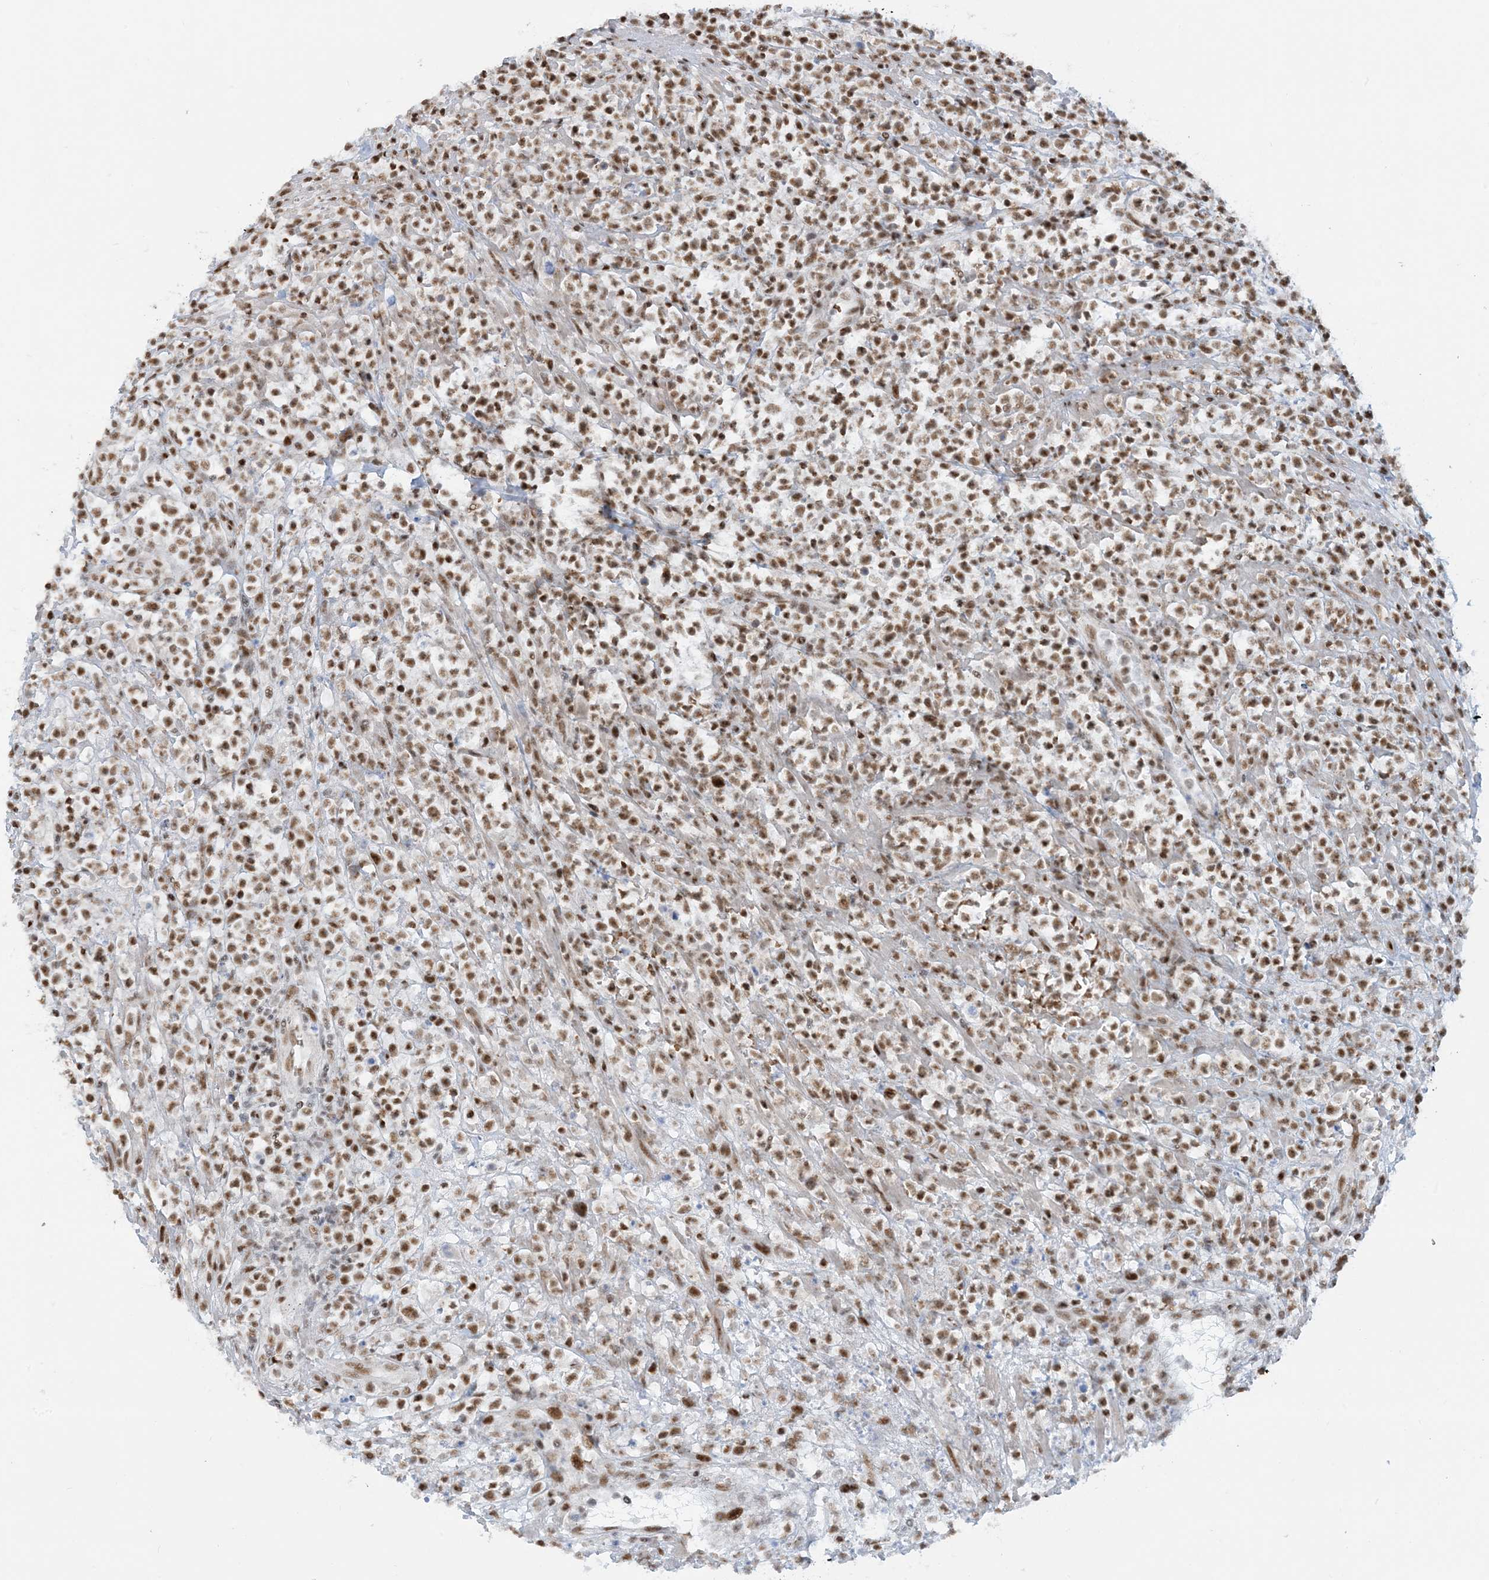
{"staining": {"intensity": "moderate", "quantity": ">75%", "location": "nuclear"}, "tissue": "lymphoma", "cell_type": "Tumor cells", "image_type": "cancer", "snomed": [{"axis": "morphology", "description": "Malignant lymphoma, non-Hodgkin's type, High grade"}, {"axis": "topography", "description": "Colon"}], "caption": "Tumor cells exhibit medium levels of moderate nuclear expression in approximately >75% of cells in high-grade malignant lymphoma, non-Hodgkin's type. (Stains: DAB in brown, nuclei in blue, Microscopy: brightfield microscopy at high magnification).", "gene": "ECT2L", "patient": {"sex": "female", "age": 53}}